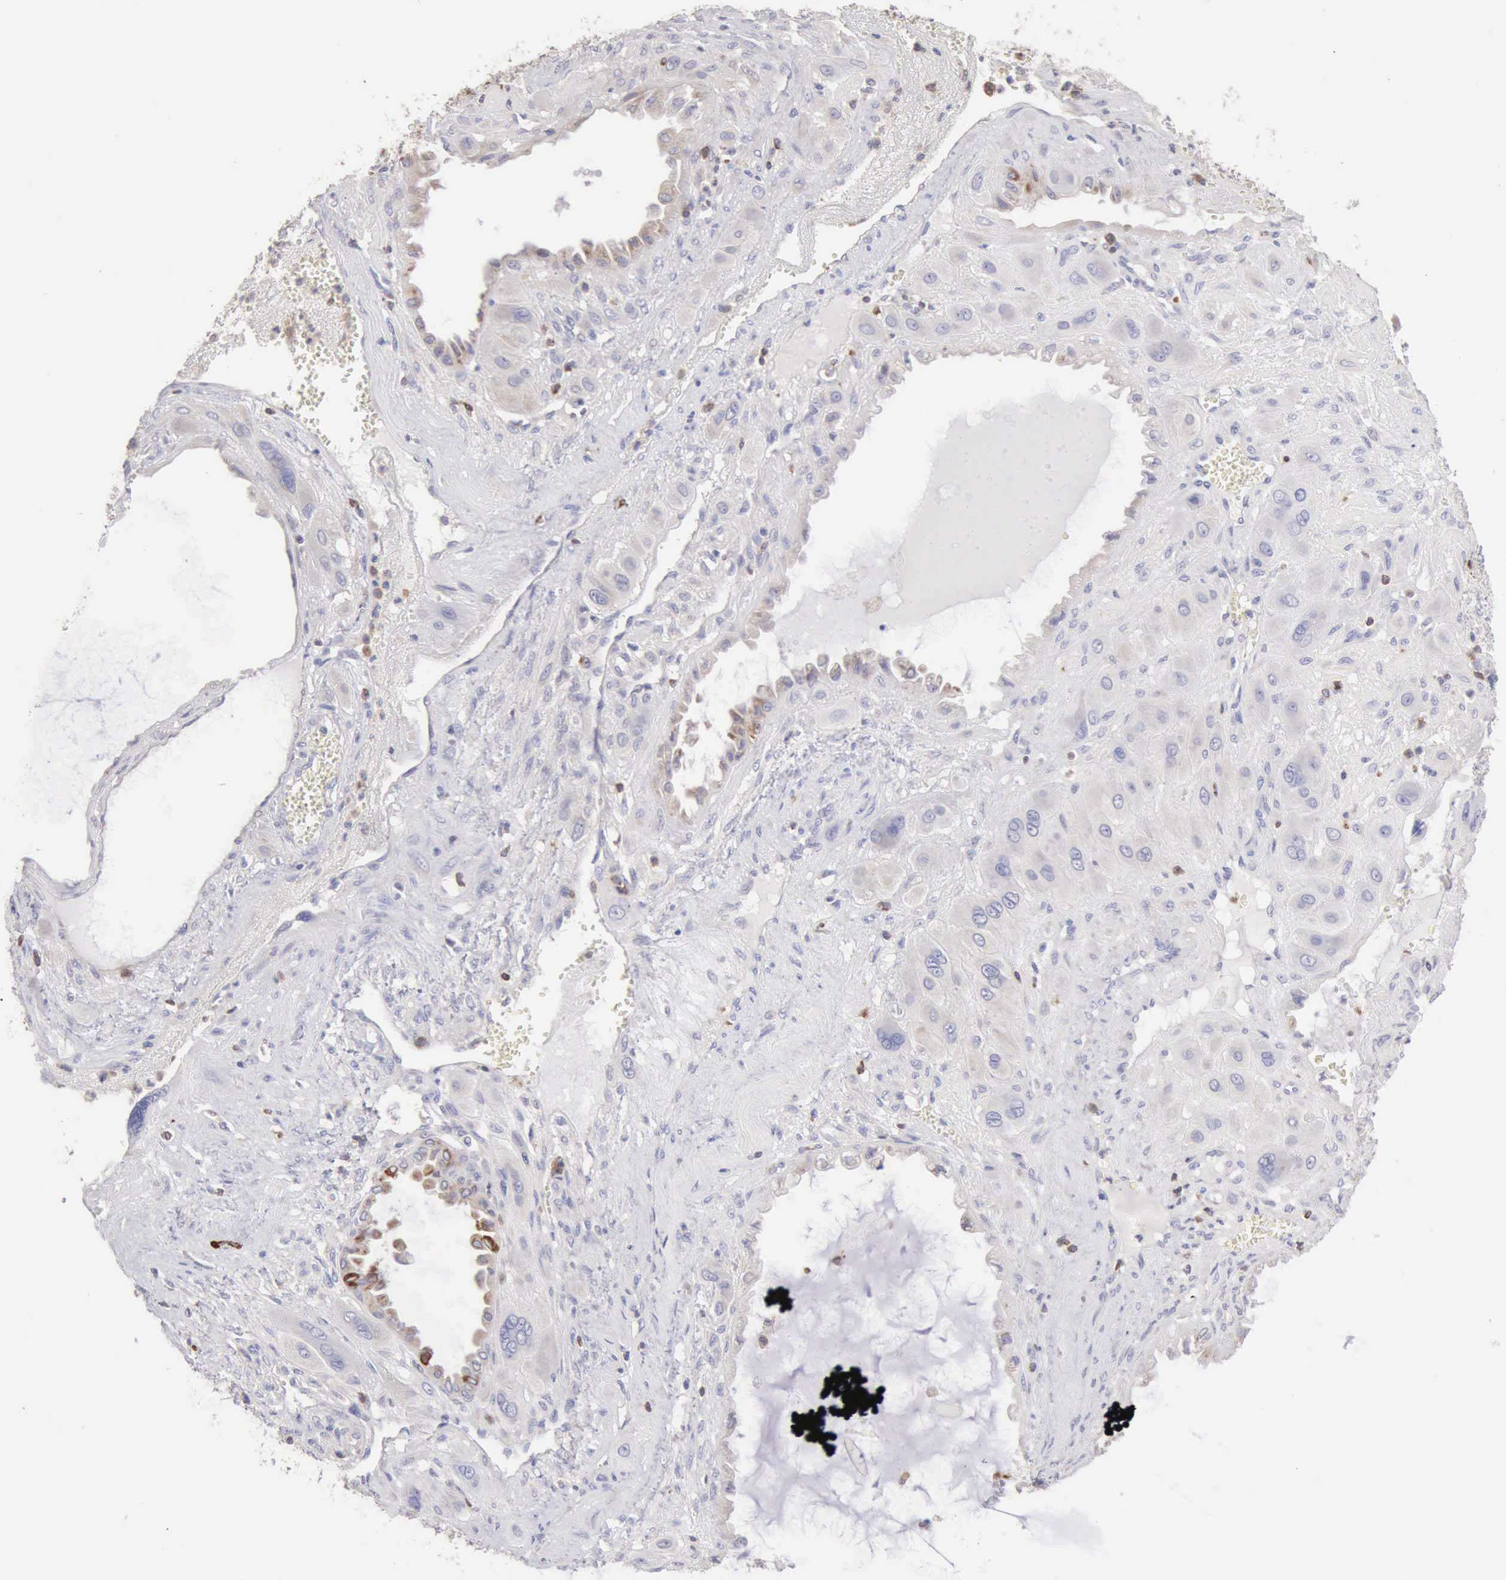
{"staining": {"intensity": "weak", "quantity": "<25%", "location": "cytoplasmic/membranous"}, "tissue": "cervical cancer", "cell_type": "Tumor cells", "image_type": "cancer", "snomed": [{"axis": "morphology", "description": "Squamous cell carcinoma, NOS"}, {"axis": "topography", "description": "Cervix"}], "caption": "The photomicrograph exhibits no significant positivity in tumor cells of cervical squamous cell carcinoma.", "gene": "SASH3", "patient": {"sex": "female", "age": 34}}